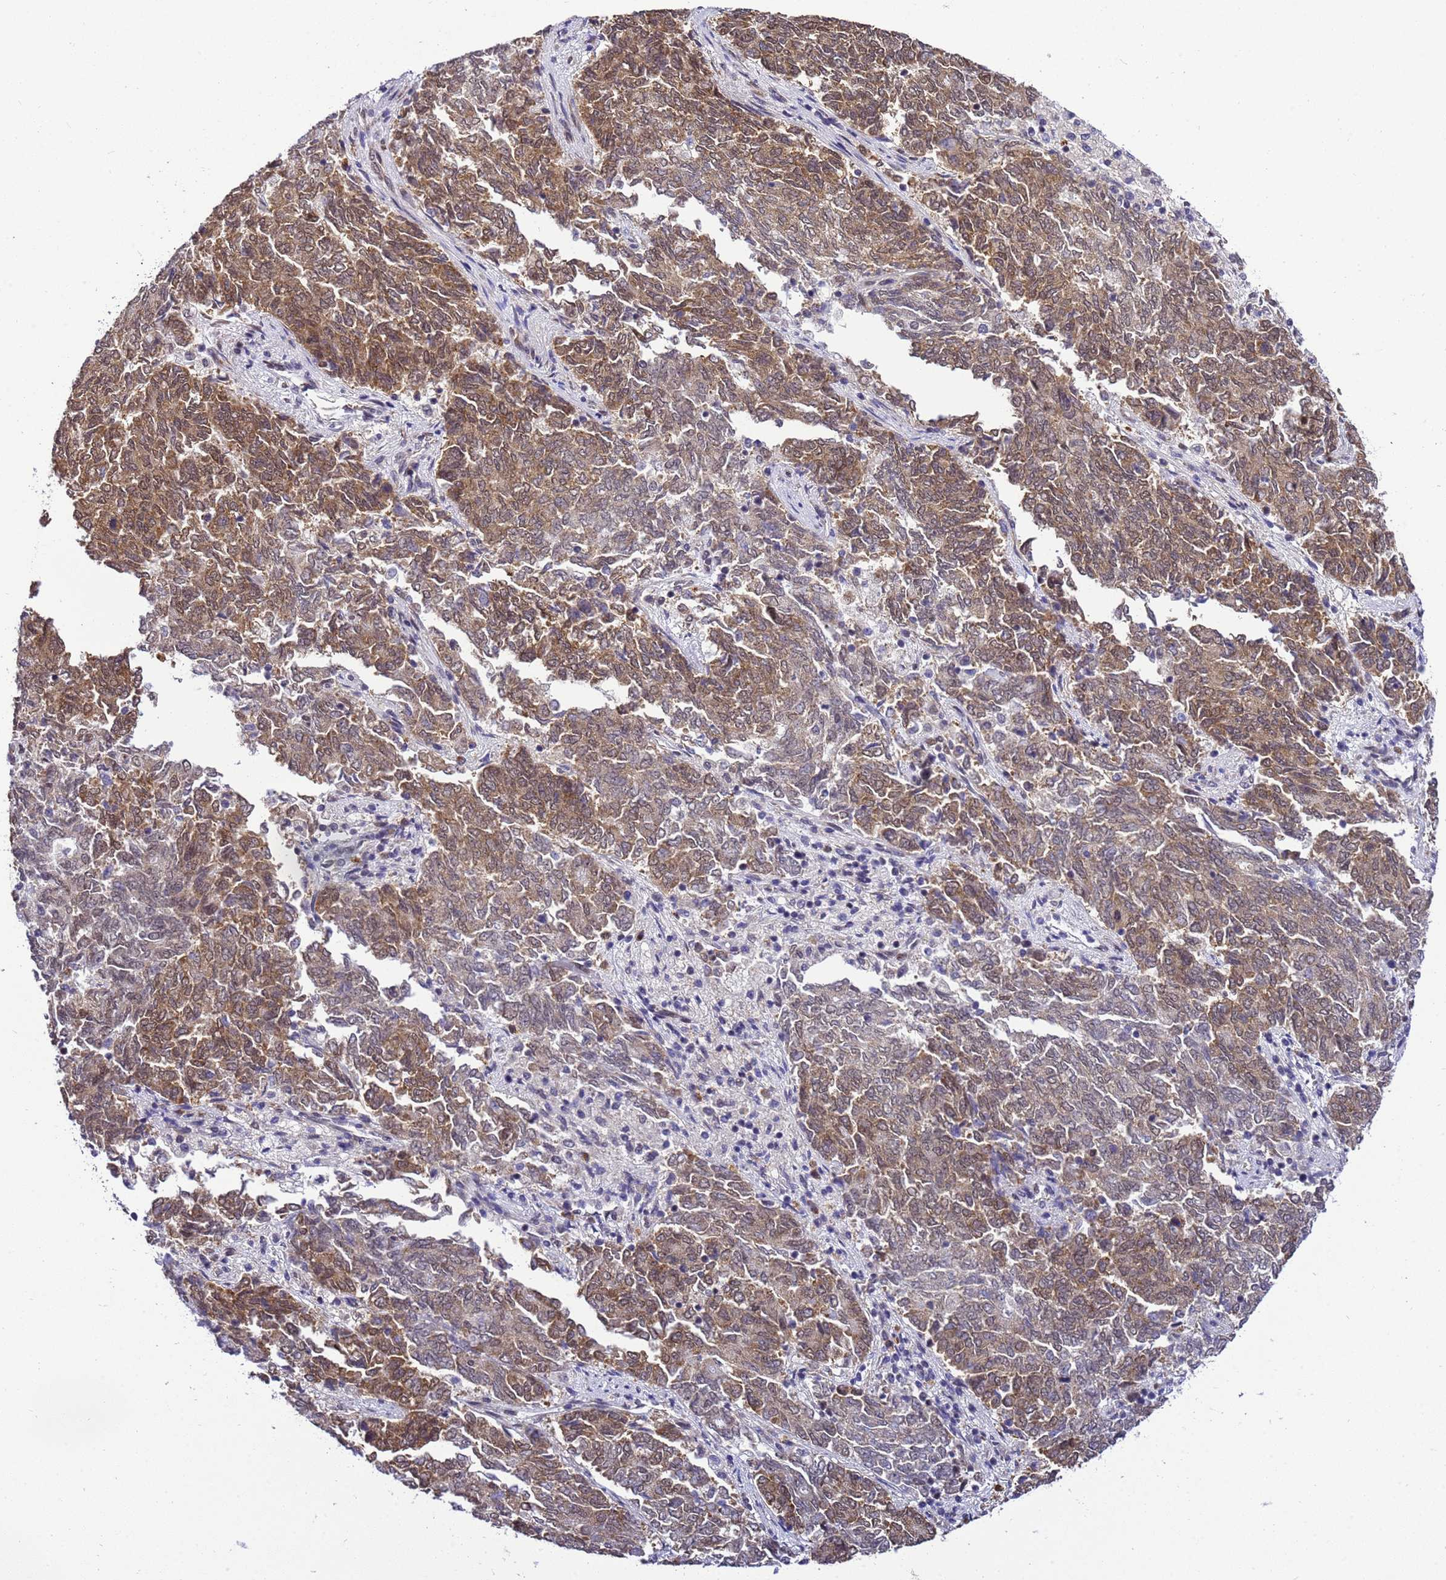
{"staining": {"intensity": "moderate", "quantity": ">75%", "location": "cytoplasmic/membranous"}, "tissue": "endometrial cancer", "cell_type": "Tumor cells", "image_type": "cancer", "snomed": [{"axis": "morphology", "description": "Adenocarcinoma, NOS"}, {"axis": "topography", "description": "Endometrium"}], "caption": "Brown immunohistochemical staining in endometrial cancer reveals moderate cytoplasmic/membranous staining in approximately >75% of tumor cells.", "gene": "SMN1", "patient": {"sex": "female", "age": 80}}